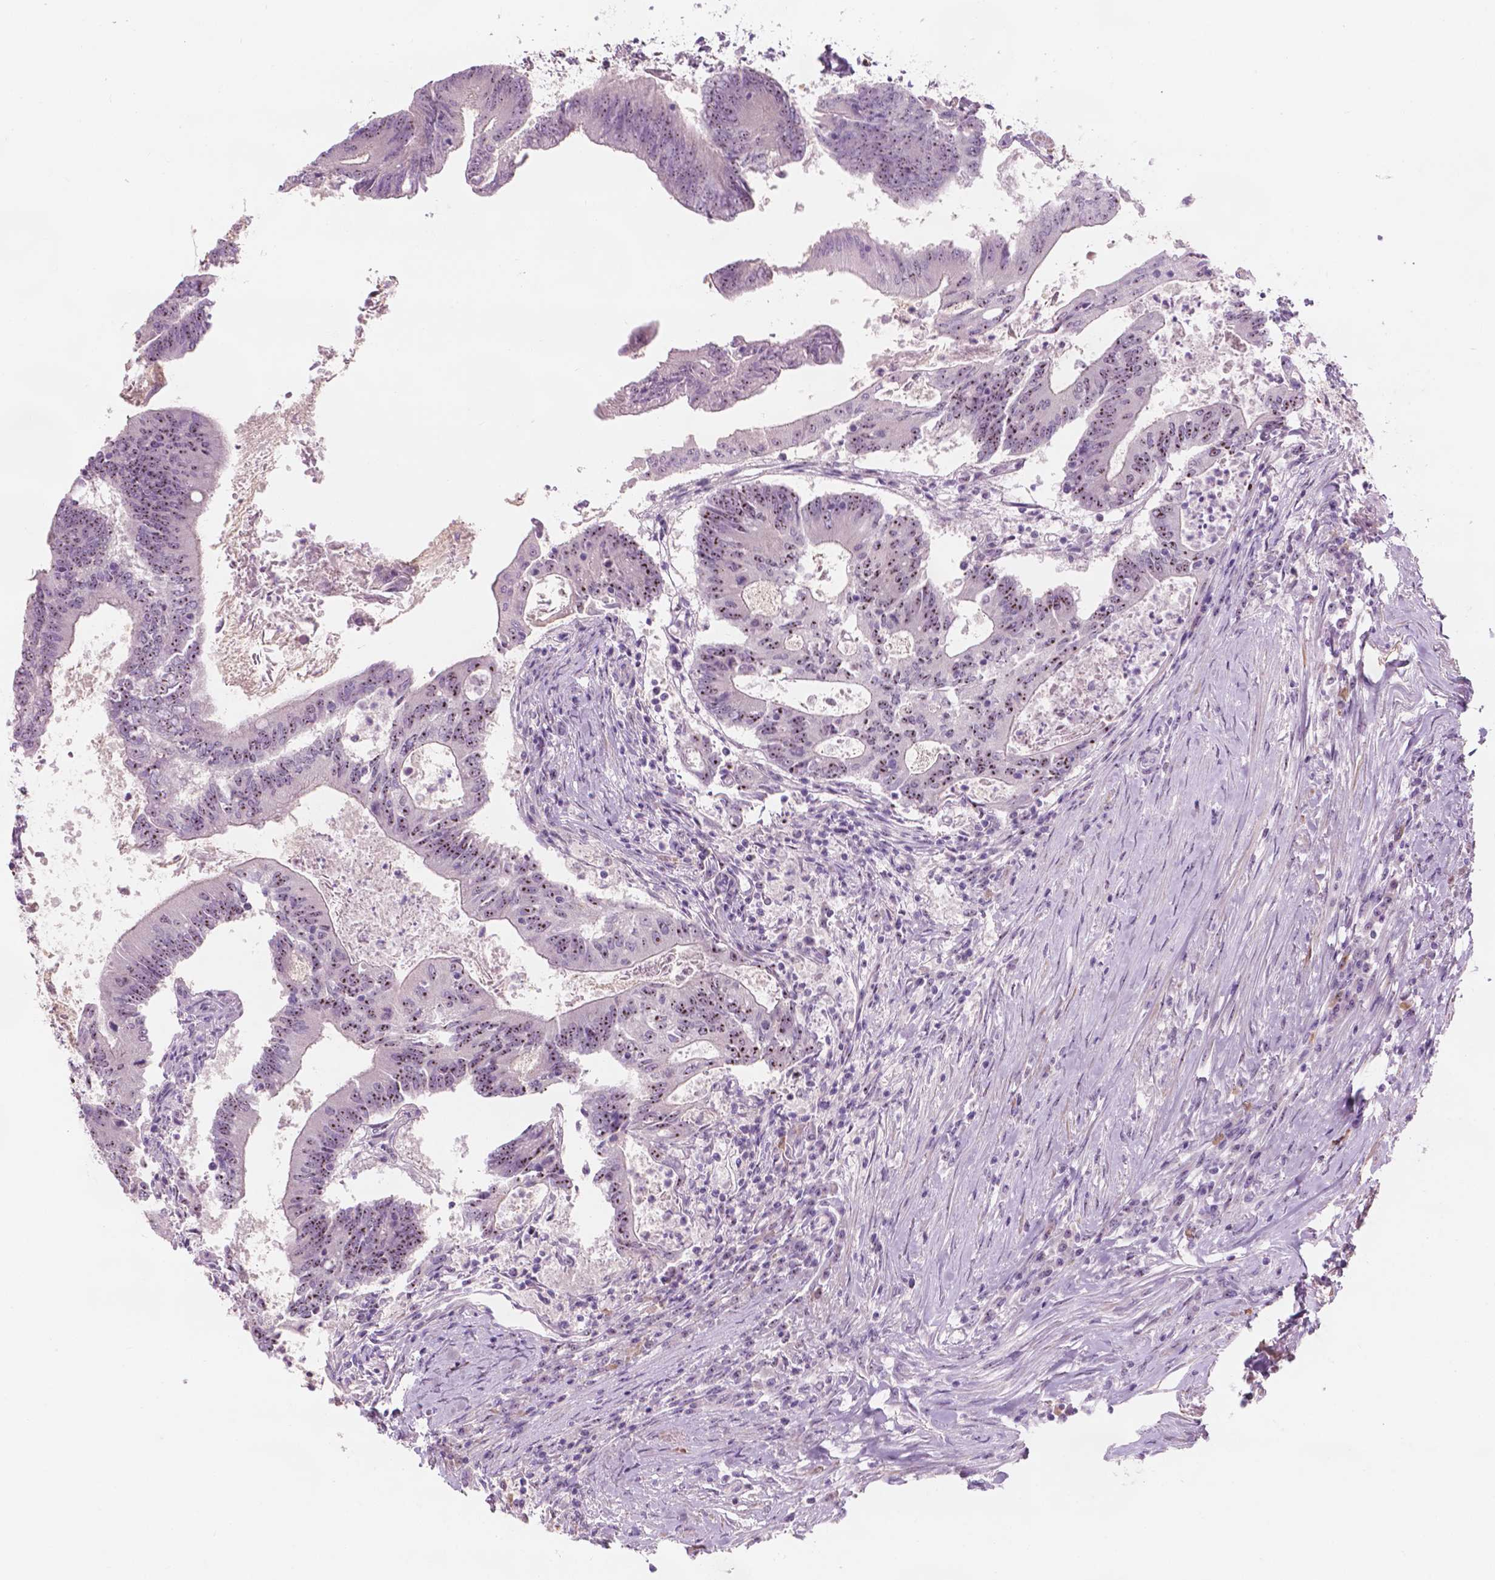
{"staining": {"intensity": "moderate", "quantity": "25%-75%", "location": "nuclear"}, "tissue": "colorectal cancer", "cell_type": "Tumor cells", "image_type": "cancer", "snomed": [{"axis": "morphology", "description": "Adenocarcinoma, NOS"}, {"axis": "topography", "description": "Colon"}], "caption": "Adenocarcinoma (colorectal) stained with DAB (3,3'-diaminobenzidine) IHC displays medium levels of moderate nuclear expression in approximately 25%-75% of tumor cells. (DAB IHC, brown staining for protein, blue staining for nuclei).", "gene": "ZNF853", "patient": {"sex": "female", "age": 70}}